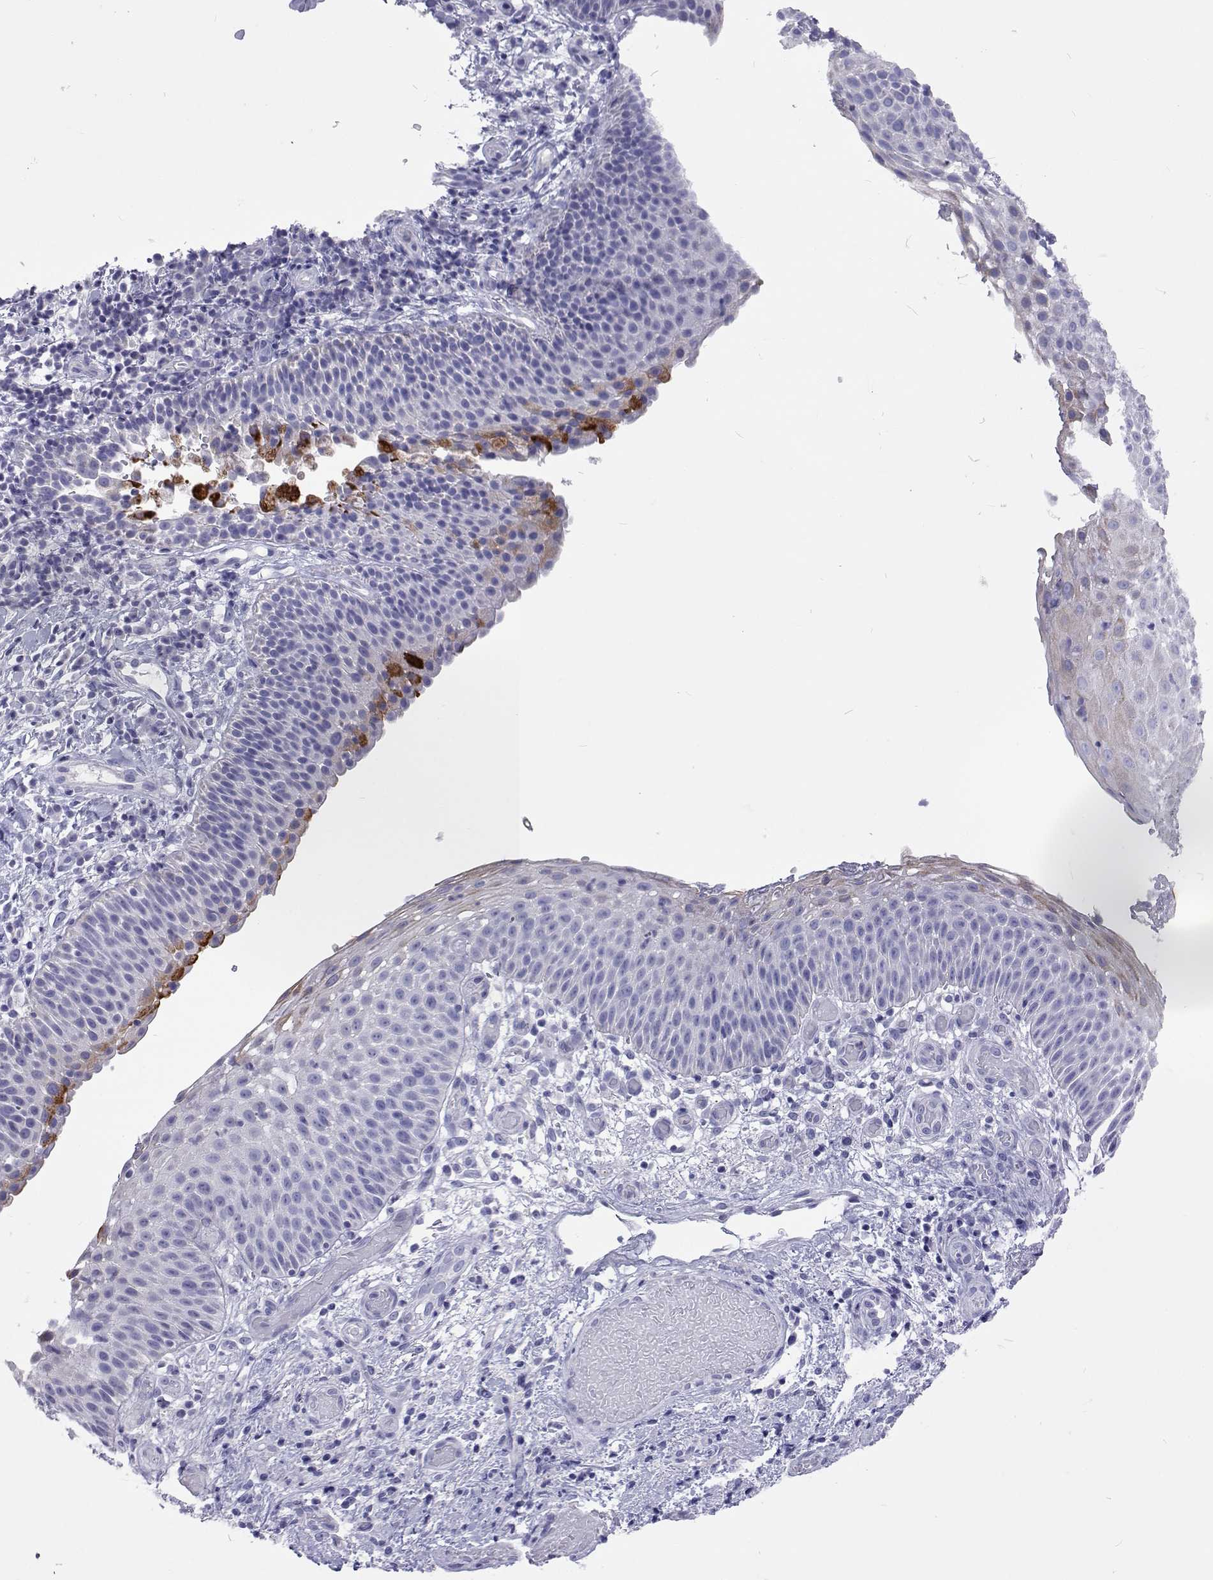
{"staining": {"intensity": "moderate", "quantity": "<25%", "location": "cytoplasmic/membranous"}, "tissue": "nasopharynx", "cell_type": "Respiratory epithelial cells", "image_type": "normal", "snomed": [{"axis": "morphology", "description": "Normal tissue, NOS"}, {"axis": "morphology", "description": "Inflammation, NOS"}, {"axis": "topography", "description": "Nasopharynx"}], "caption": "DAB immunohistochemical staining of normal human nasopharynx exhibits moderate cytoplasmic/membranous protein positivity in about <25% of respiratory epithelial cells. (brown staining indicates protein expression, while blue staining denotes nuclei).", "gene": "UMODL1", "patient": {"sex": "male", "age": 54}}